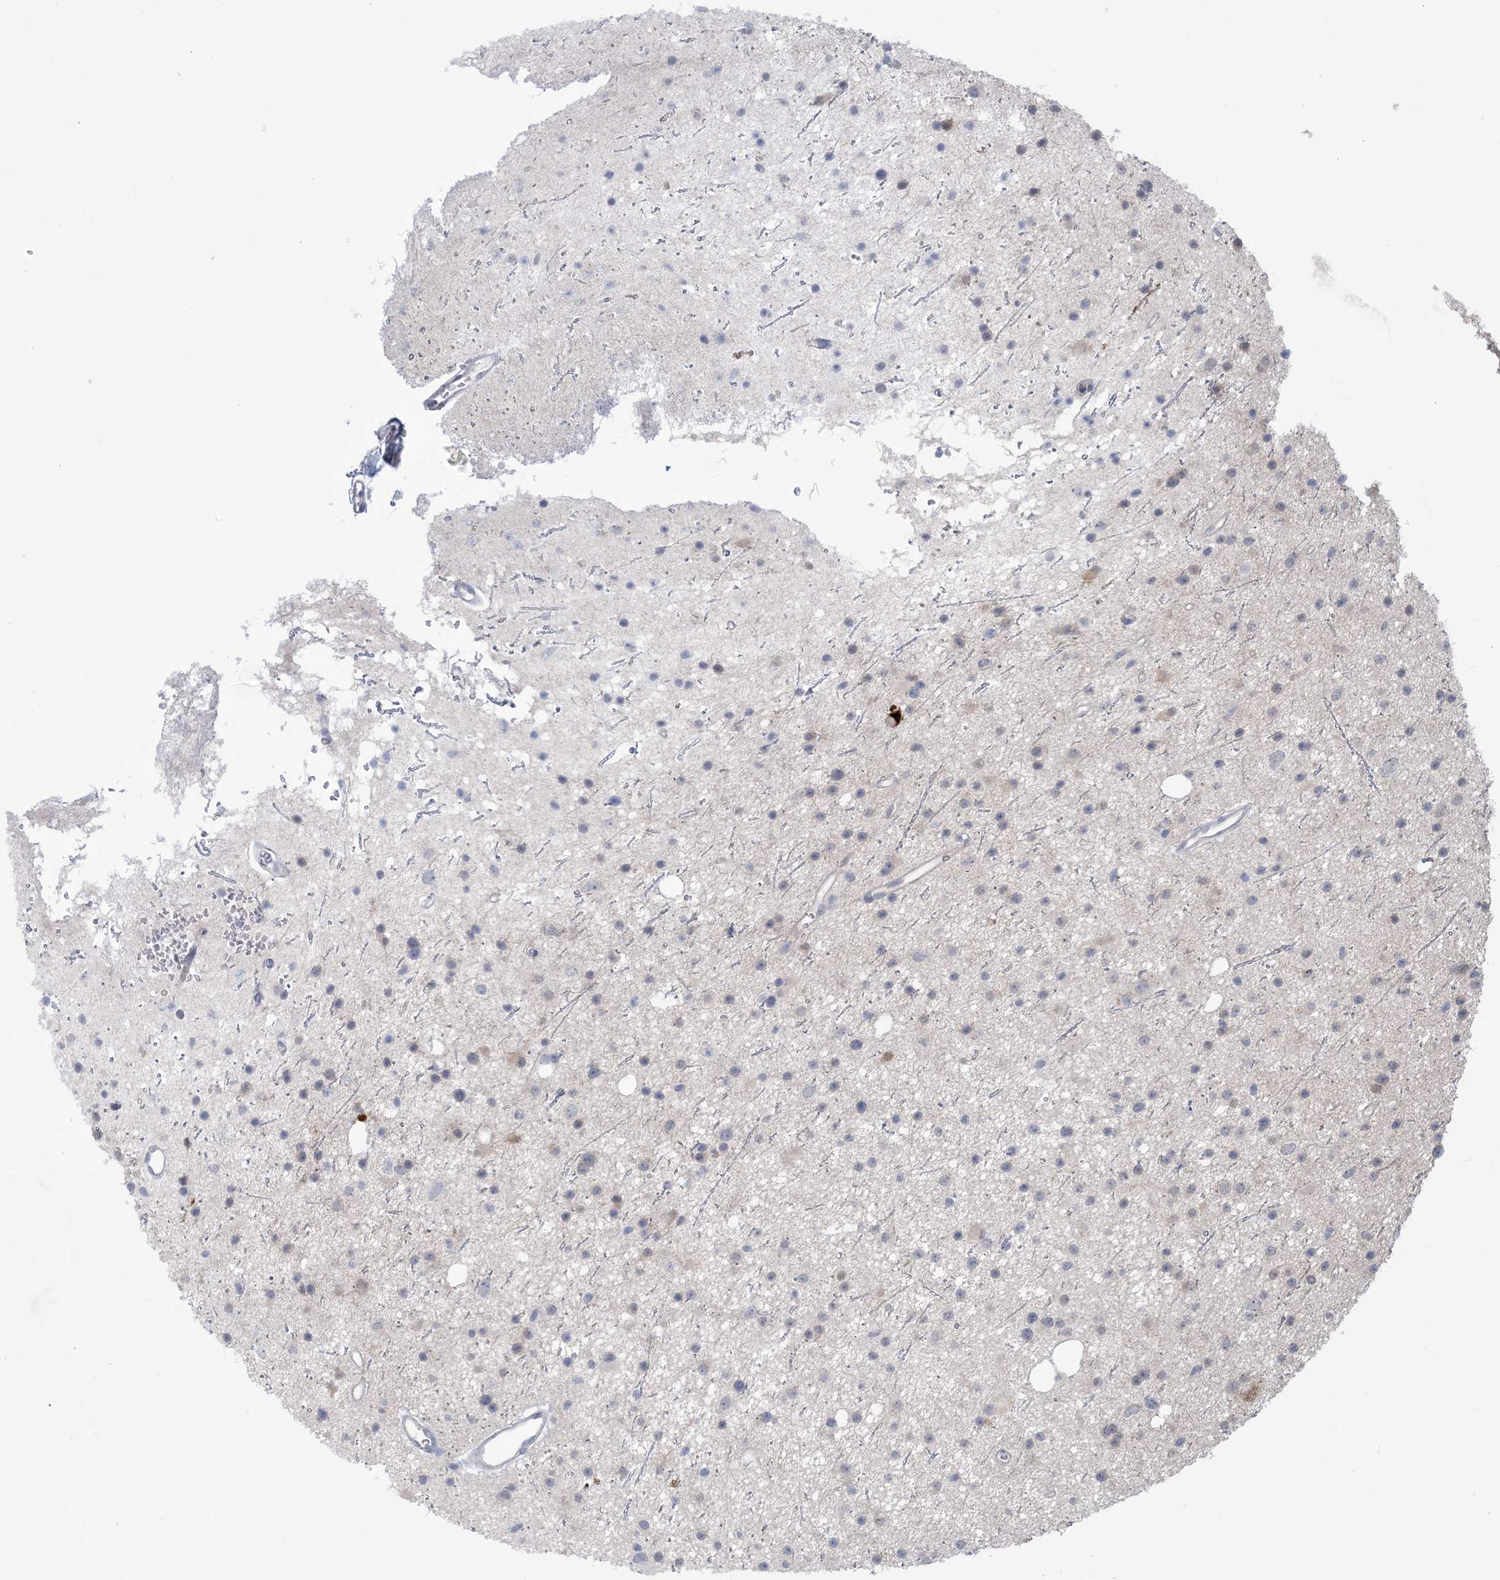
{"staining": {"intensity": "negative", "quantity": "none", "location": "none"}, "tissue": "glioma", "cell_type": "Tumor cells", "image_type": "cancer", "snomed": [{"axis": "morphology", "description": "Glioma, malignant, Low grade"}, {"axis": "topography", "description": "Cerebral cortex"}], "caption": "IHC of malignant glioma (low-grade) demonstrates no staining in tumor cells. (Brightfield microscopy of DAB (3,3'-diaminobenzidine) immunohistochemistry (IHC) at high magnification).", "gene": "HMGCS1", "patient": {"sex": "female", "age": 39}}